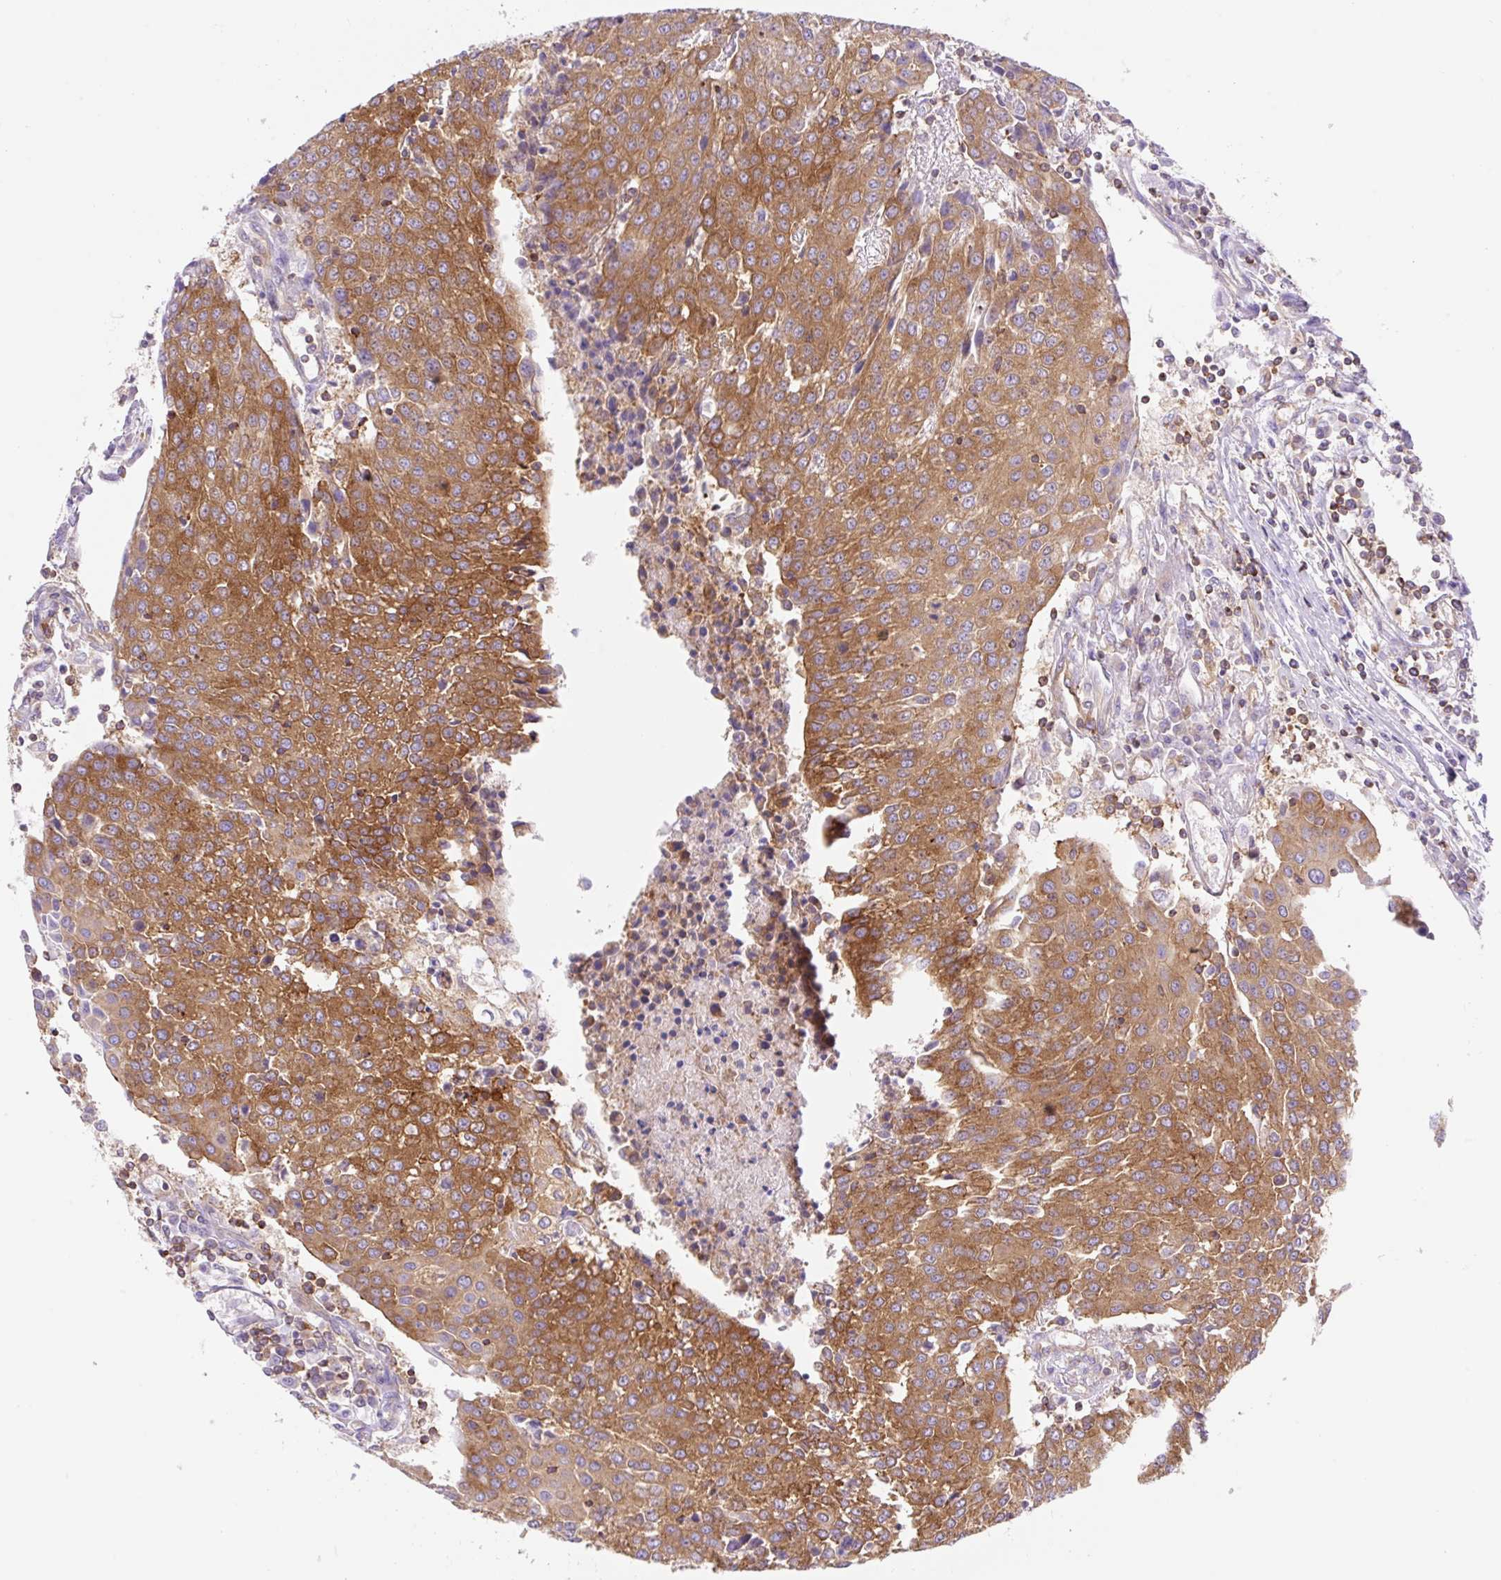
{"staining": {"intensity": "strong", "quantity": ">75%", "location": "cytoplasmic/membranous"}, "tissue": "urothelial cancer", "cell_type": "Tumor cells", "image_type": "cancer", "snomed": [{"axis": "morphology", "description": "Urothelial carcinoma, High grade"}, {"axis": "topography", "description": "Urinary bladder"}], "caption": "A photomicrograph of urothelial carcinoma (high-grade) stained for a protein exhibits strong cytoplasmic/membranous brown staining in tumor cells.", "gene": "DNM2", "patient": {"sex": "female", "age": 85}}